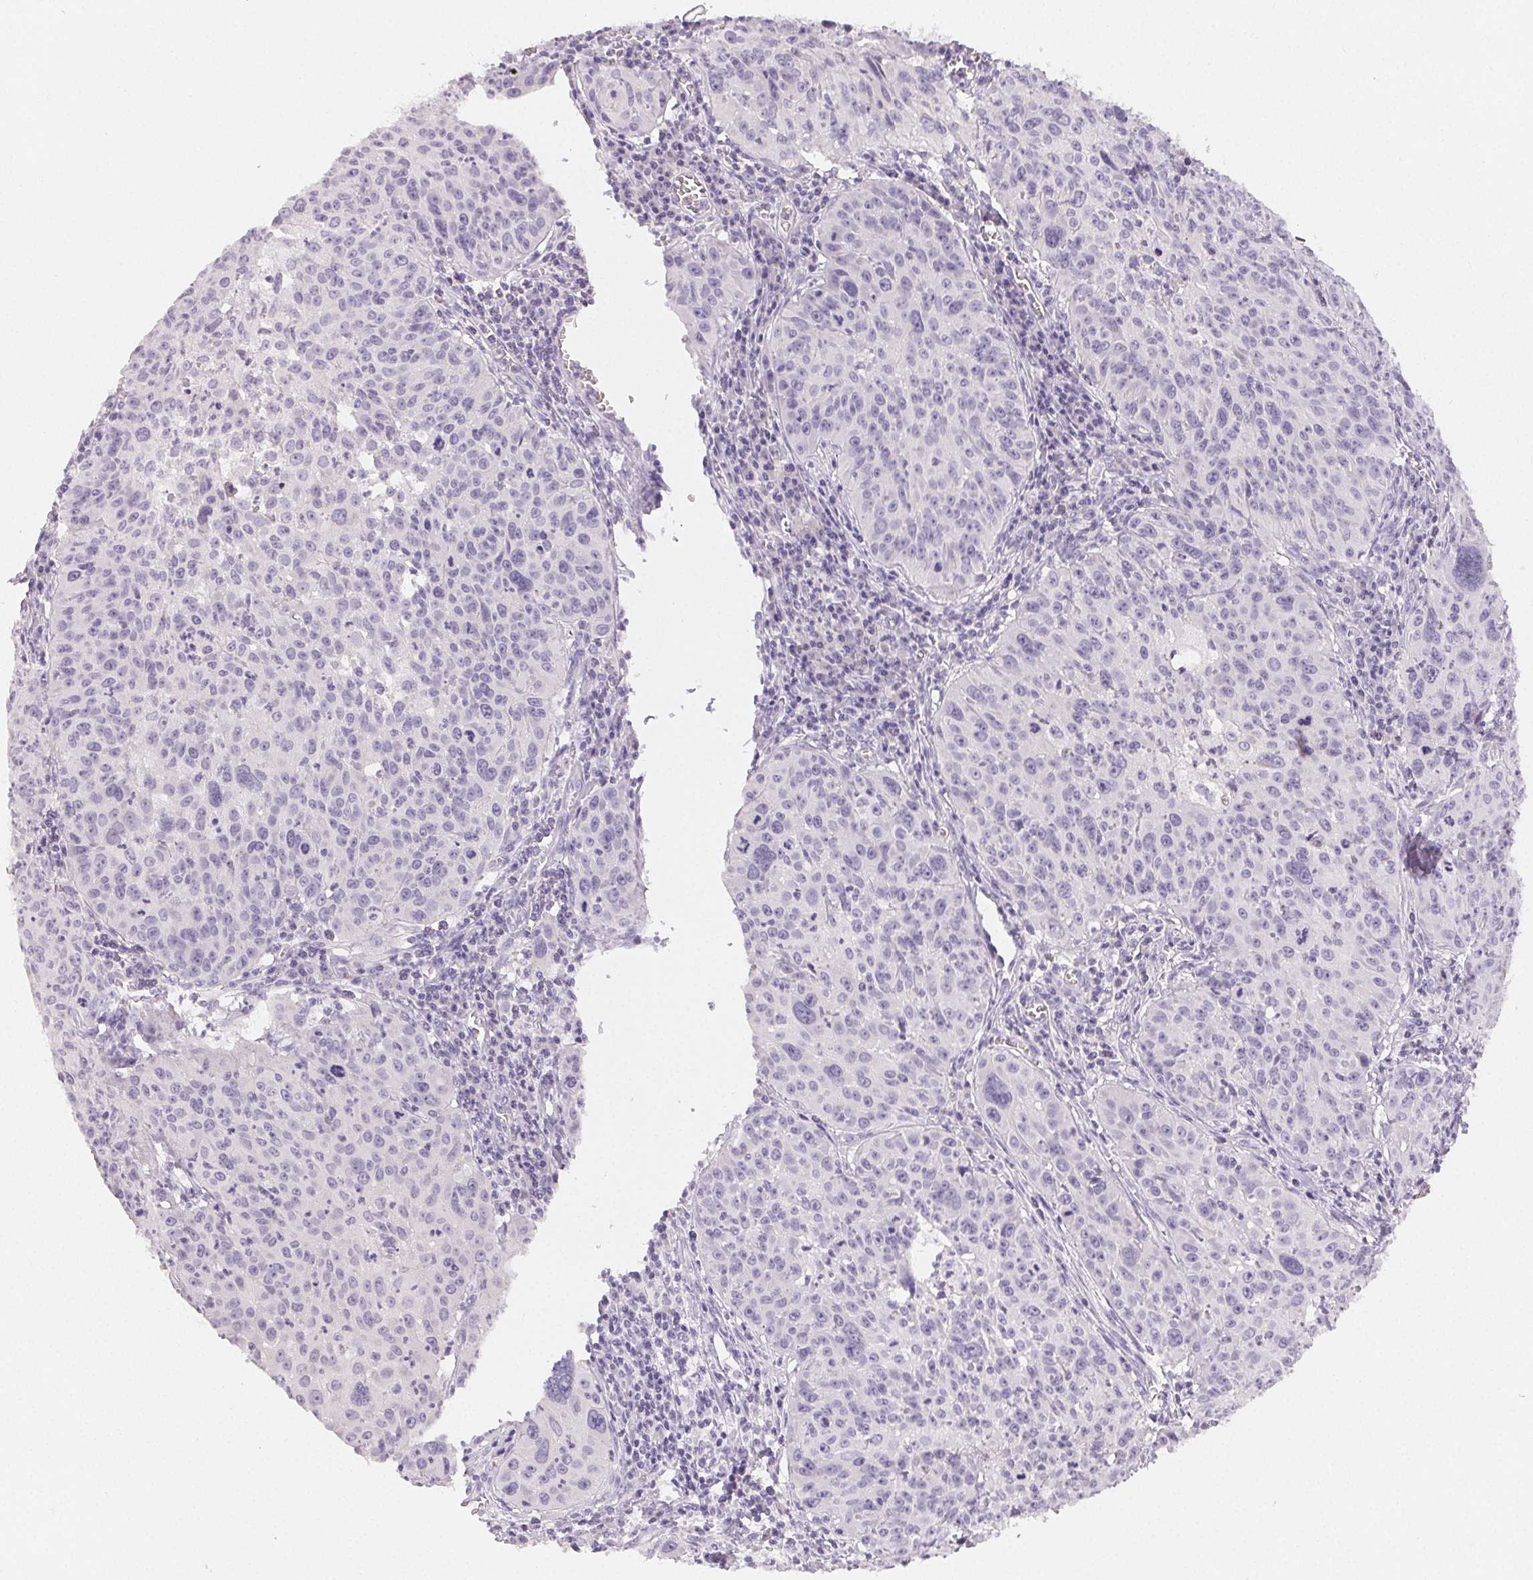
{"staining": {"intensity": "negative", "quantity": "none", "location": "none"}, "tissue": "cervical cancer", "cell_type": "Tumor cells", "image_type": "cancer", "snomed": [{"axis": "morphology", "description": "Squamous cell carcinoma, NOS"}, {"axis": "topography", "description": "Cervix"}], "caption": "Immunohistochemistry (IHC) of squamous cell carcinoma (cervical) shows no expression in tumor cells.", "gene": "MIOX", "patient": {"sex": "female", "age": 31}}